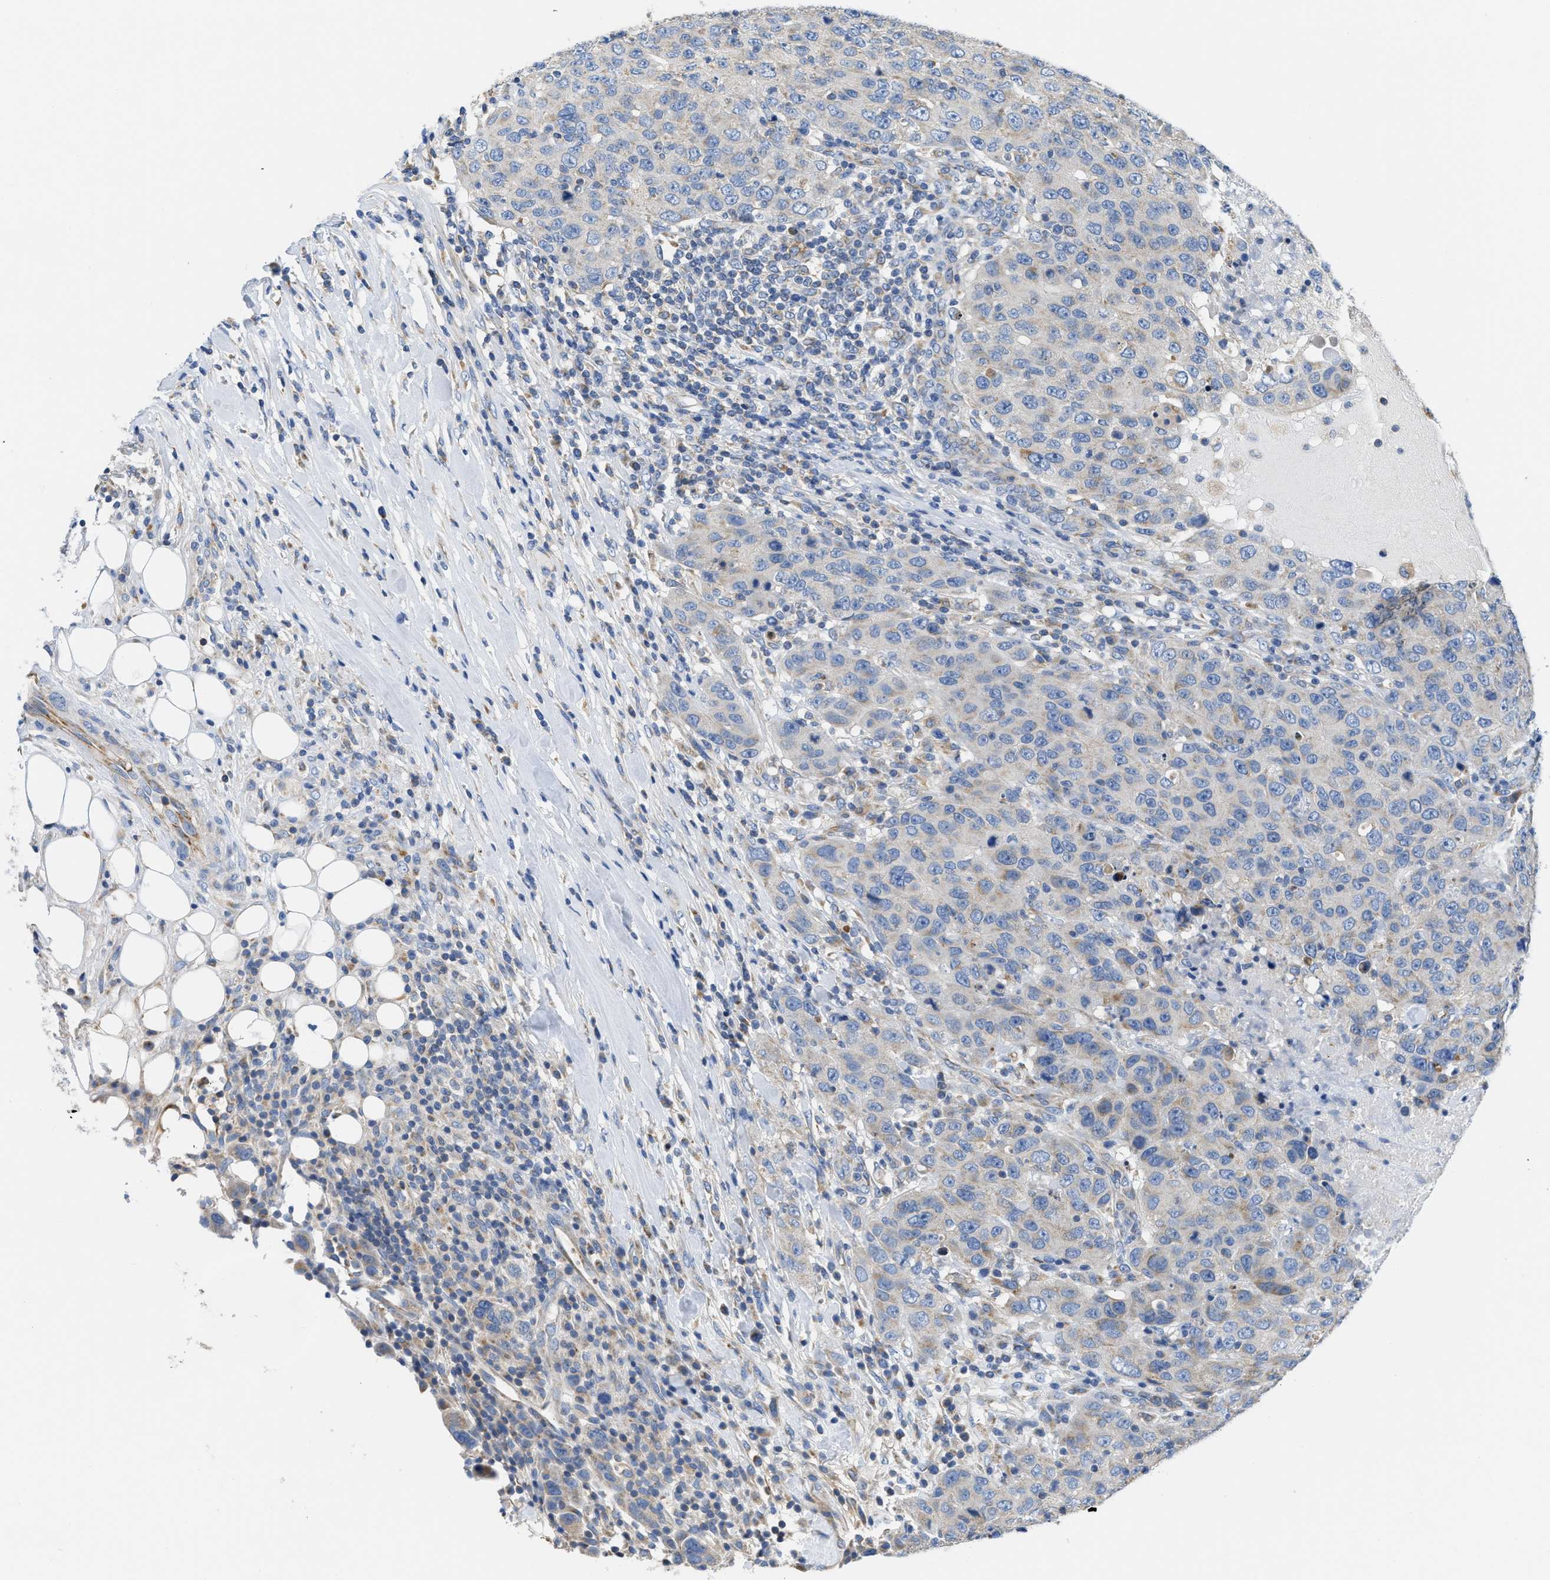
{"staining": {"intensity": "weak", "quantity": "<25%", "location": "cytoplasmic/membranous"}, "tissue": "breast cancer", "cell_type": "Tumor cells", "image_type": "cancer", "snomed": [{"axis": "morphology", "description": "Duct carcinoma"}, {"axis": "topography", "description": "Breast"}], "caption": "Immunohistochemistry image of neoplastic tissue: breast infiltrating ductal carcinoma stained with DAB demonstrates no significant protein staining in tumor cells.", "gene": "SLC25A13", "patient": {"sex": "female", "age": 37}}